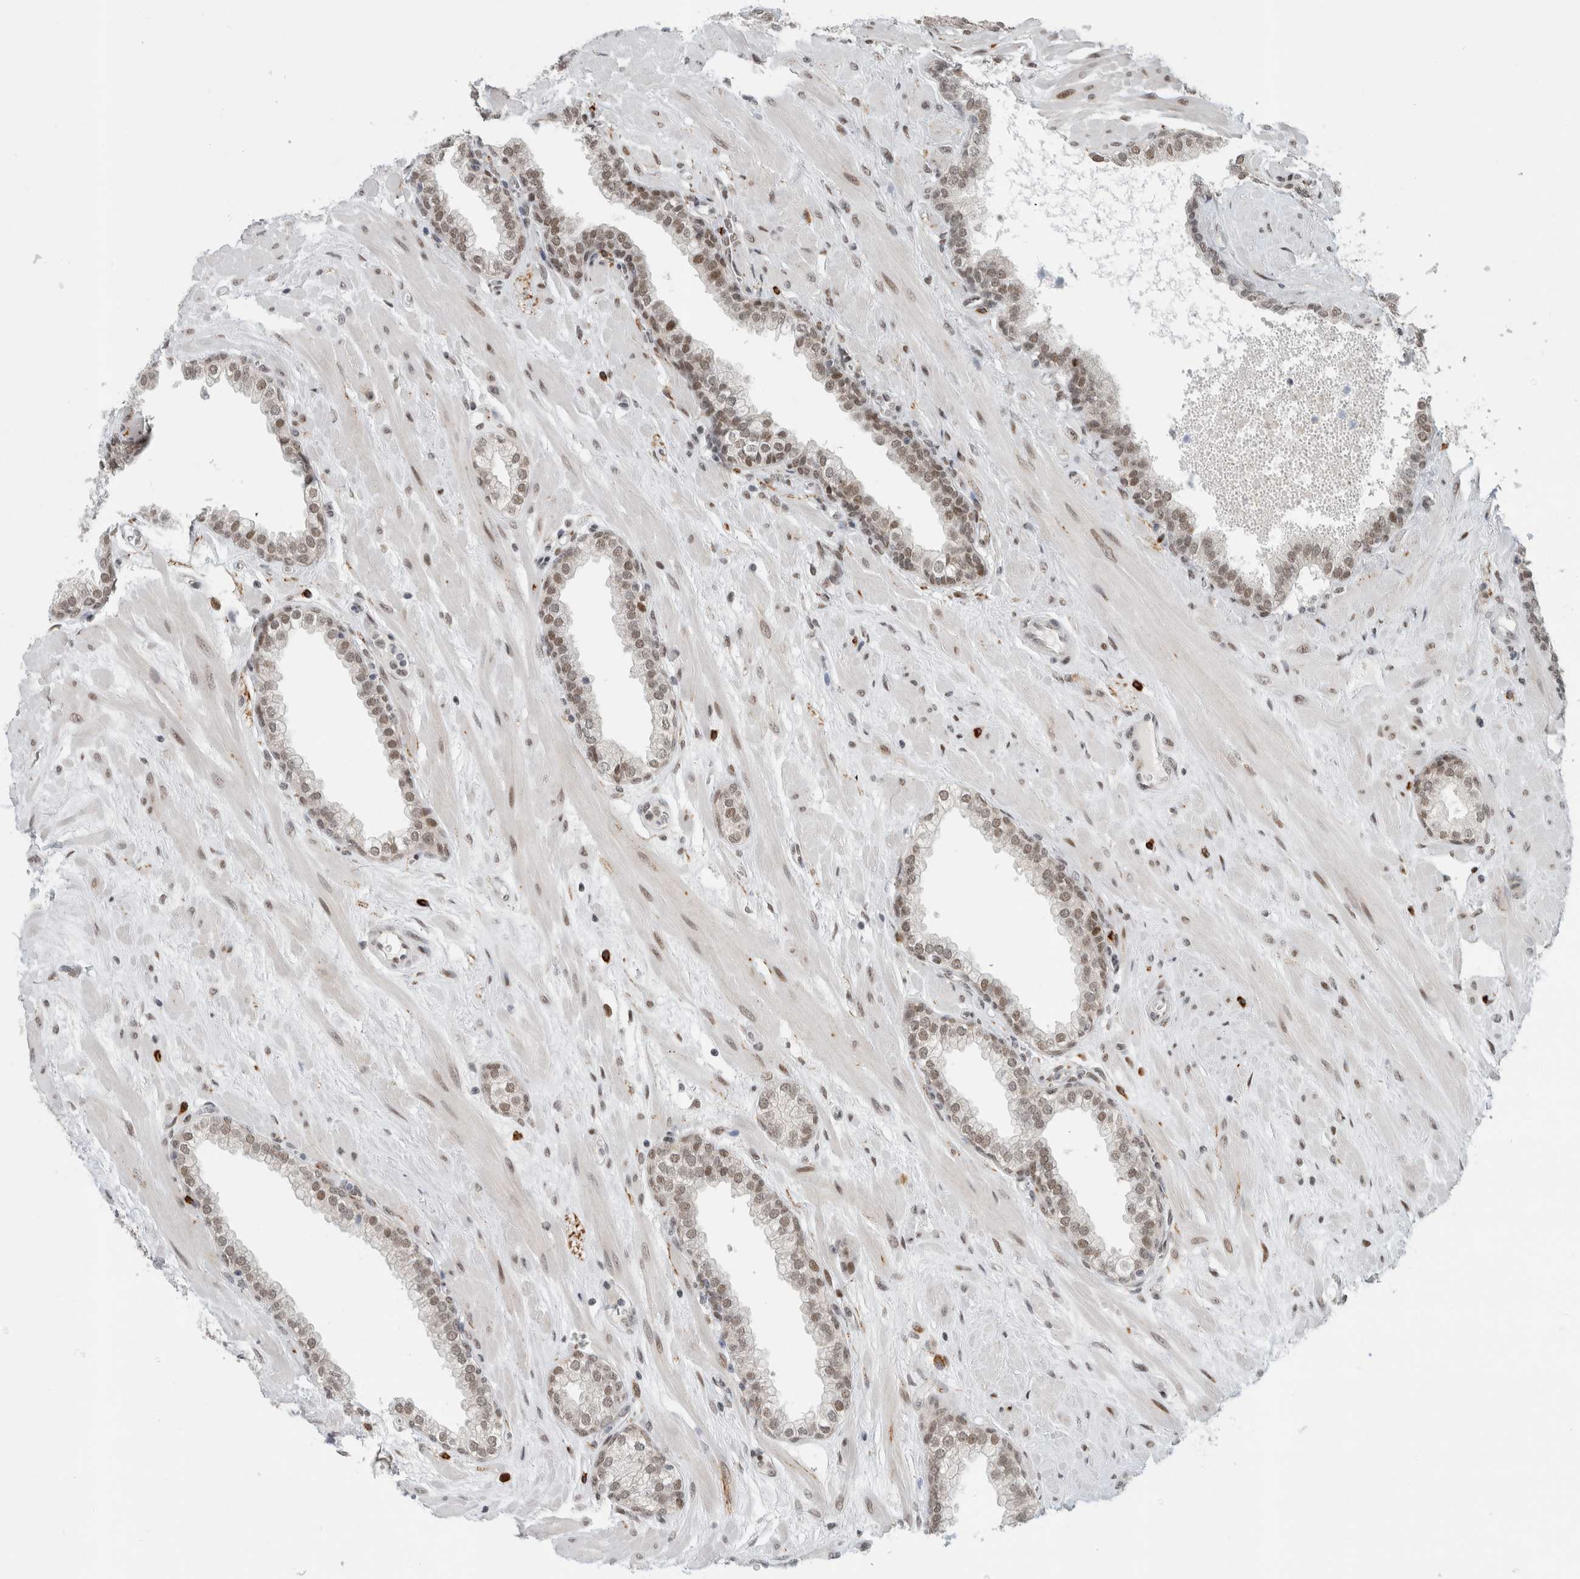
{"staining": {"intensity": "moderate", "quantity": ">75%", "location": "nuclear"}, "tissue": "prostate", "cell_type": "Glandular cells", "image_type": "normal", "snomed": [{"axis": "morphology", "description": "Normal tissue, NOS"}, {"axis": "morphology", "description": "Urothelial carcinoma, Low grade"}, {"axis": "topography", "description": "Urinary bladder"}, {"axis": "topography", "description": "Prostate"}], "caption": "A medium amount of moderate nuclear expression is seen in approximately >75% of glandular cells in normal prostate. Using DAB (brown) and hematoxylin (blue) stains, captured at high magnification using brightfield microscopy.", "gene": "HNRNPR", "patient": {"sex": "male", "age": 60}}